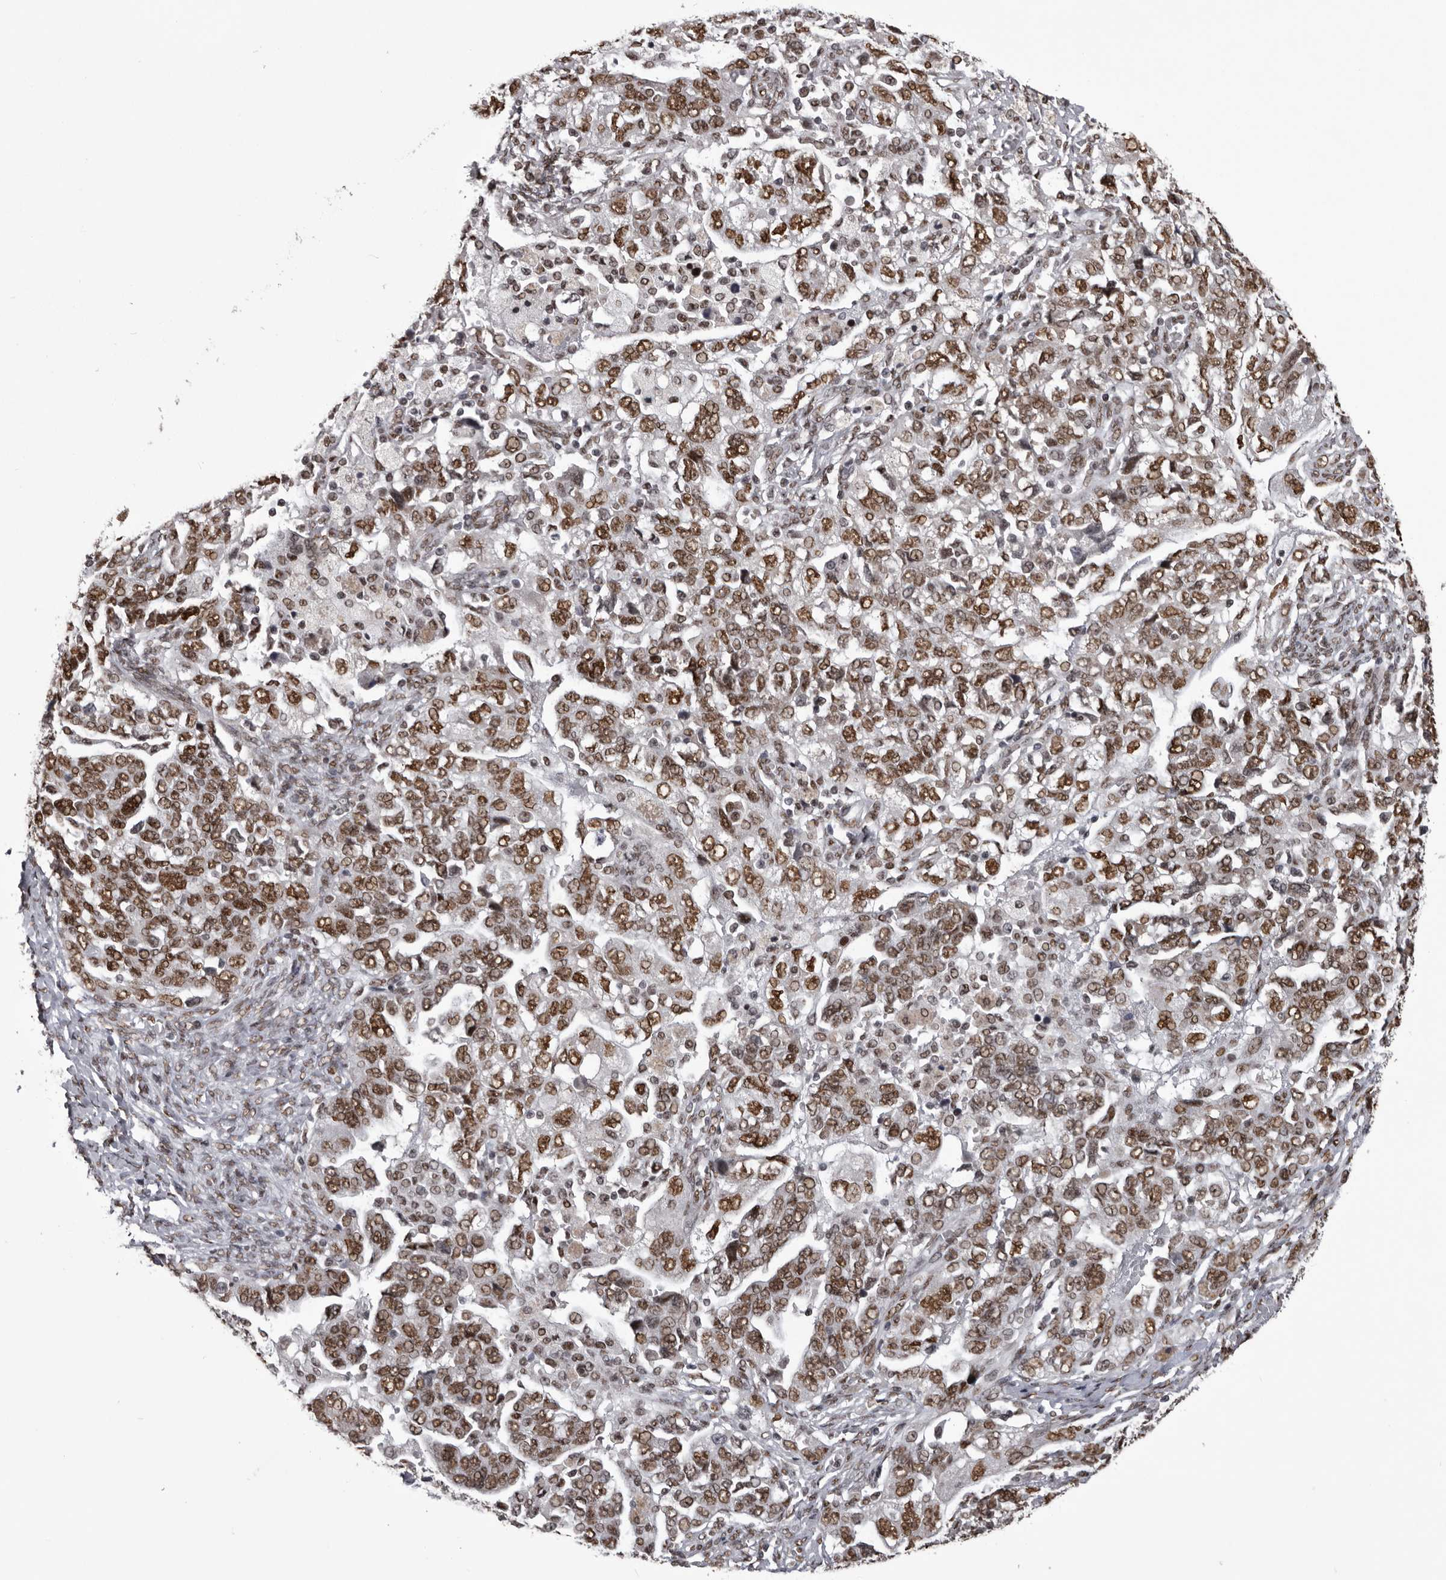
{"staining": {"intensity": "moderate", "quantity": ">75%", "location": "nuclear"}, "tissue": "ovarian cancer", "cell_type": "Tumor cells", "image_type": "cancer", "snomed": [{"axis": "morphology", "description": "Carcinoma, NOS"}, {"axis": "morphology", "description": "Cystadenocarcinoma, serous, NOS"}, {"axis": "topography", "description": "Ovary"}], "caption": "A histopathology image of human ovarian carcinoma stained for a protein shows moderate nuclear brown staining in tumor cells.", "gene": "NUMA1", "patient": {"sex": "female", "age": 69}}